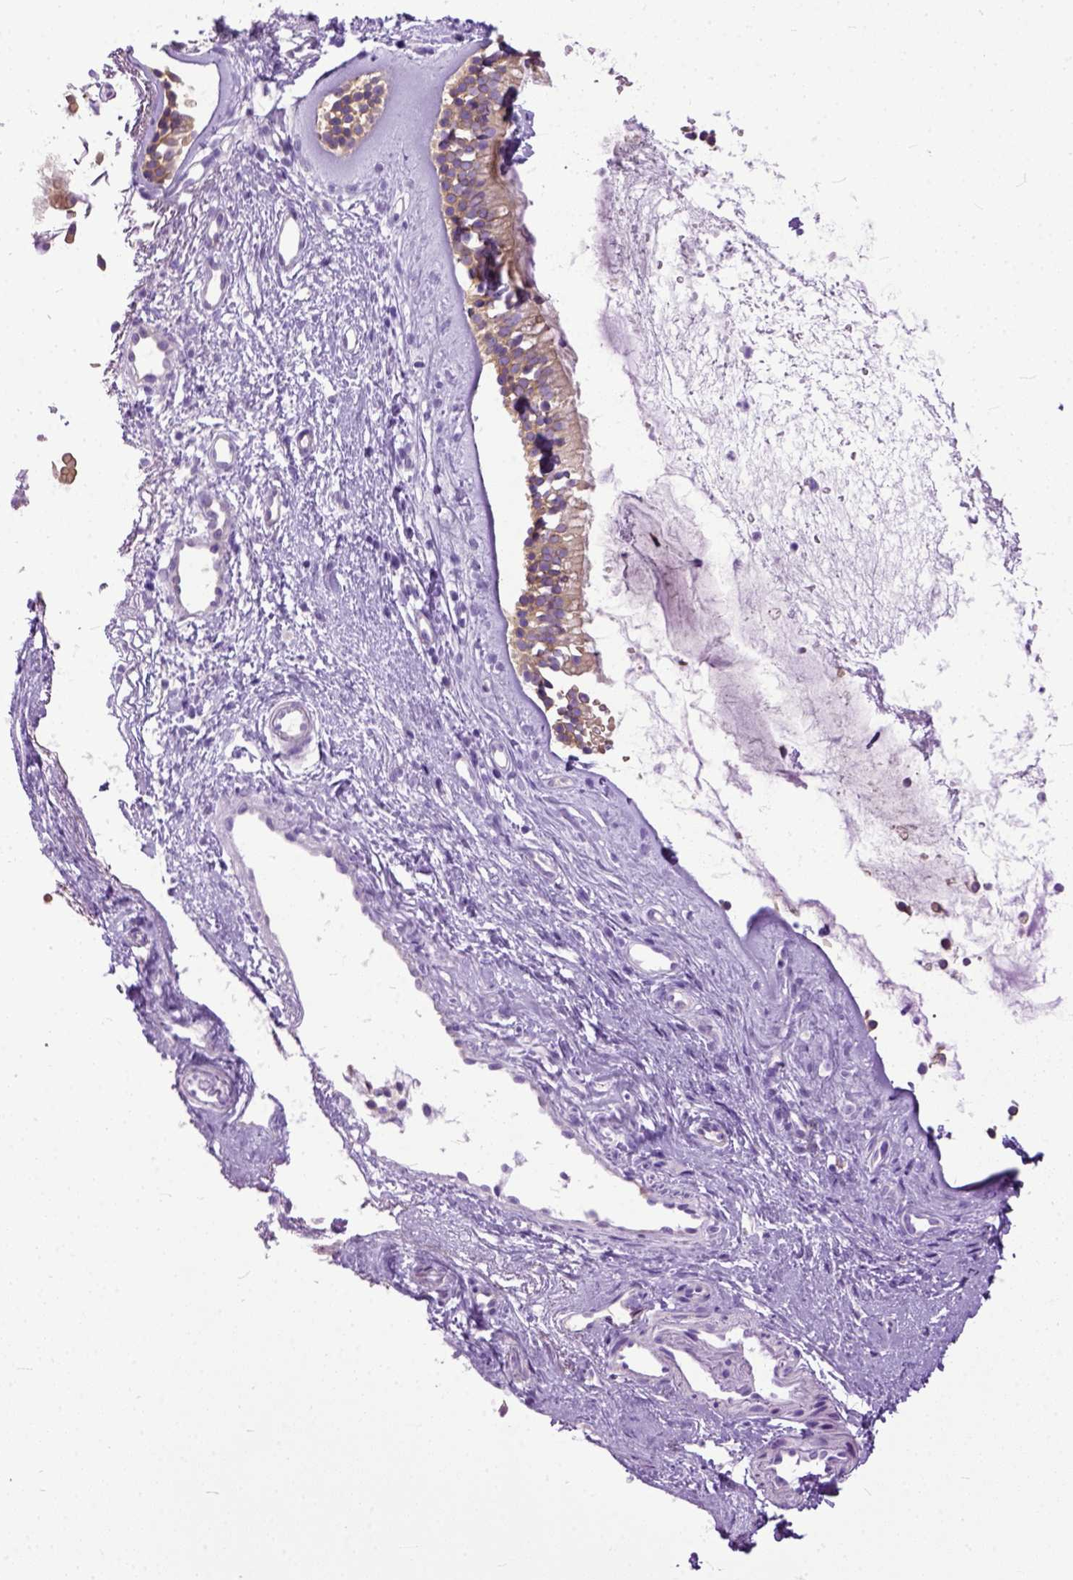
{"staining": {"intensity": "moderate", "quantity": ">75%", "location": "cytoplasmic/membranous"}, "tissue": "nasopharynx", "cell_type": "Respiratory epithelial cells", "image_type": "normal", "snomed": [{"axis": "morphology", "description": "Normal tissue, NOS"}, {"axis": "topography", "description": "Nasopharynx"}], "caption": "Nasopharynx was stained to show a protein in brown. There is medium levels of moderate cytoplasmic/membranous expression in about >75% of respiratory epithelial cells. The staining is performed using DAB brown chromogen to label protein expression. The nuclei are counter-stained blue using hematoxylin.", "gene": "PPL", "patient": {"sex": "male", "age": 58}}